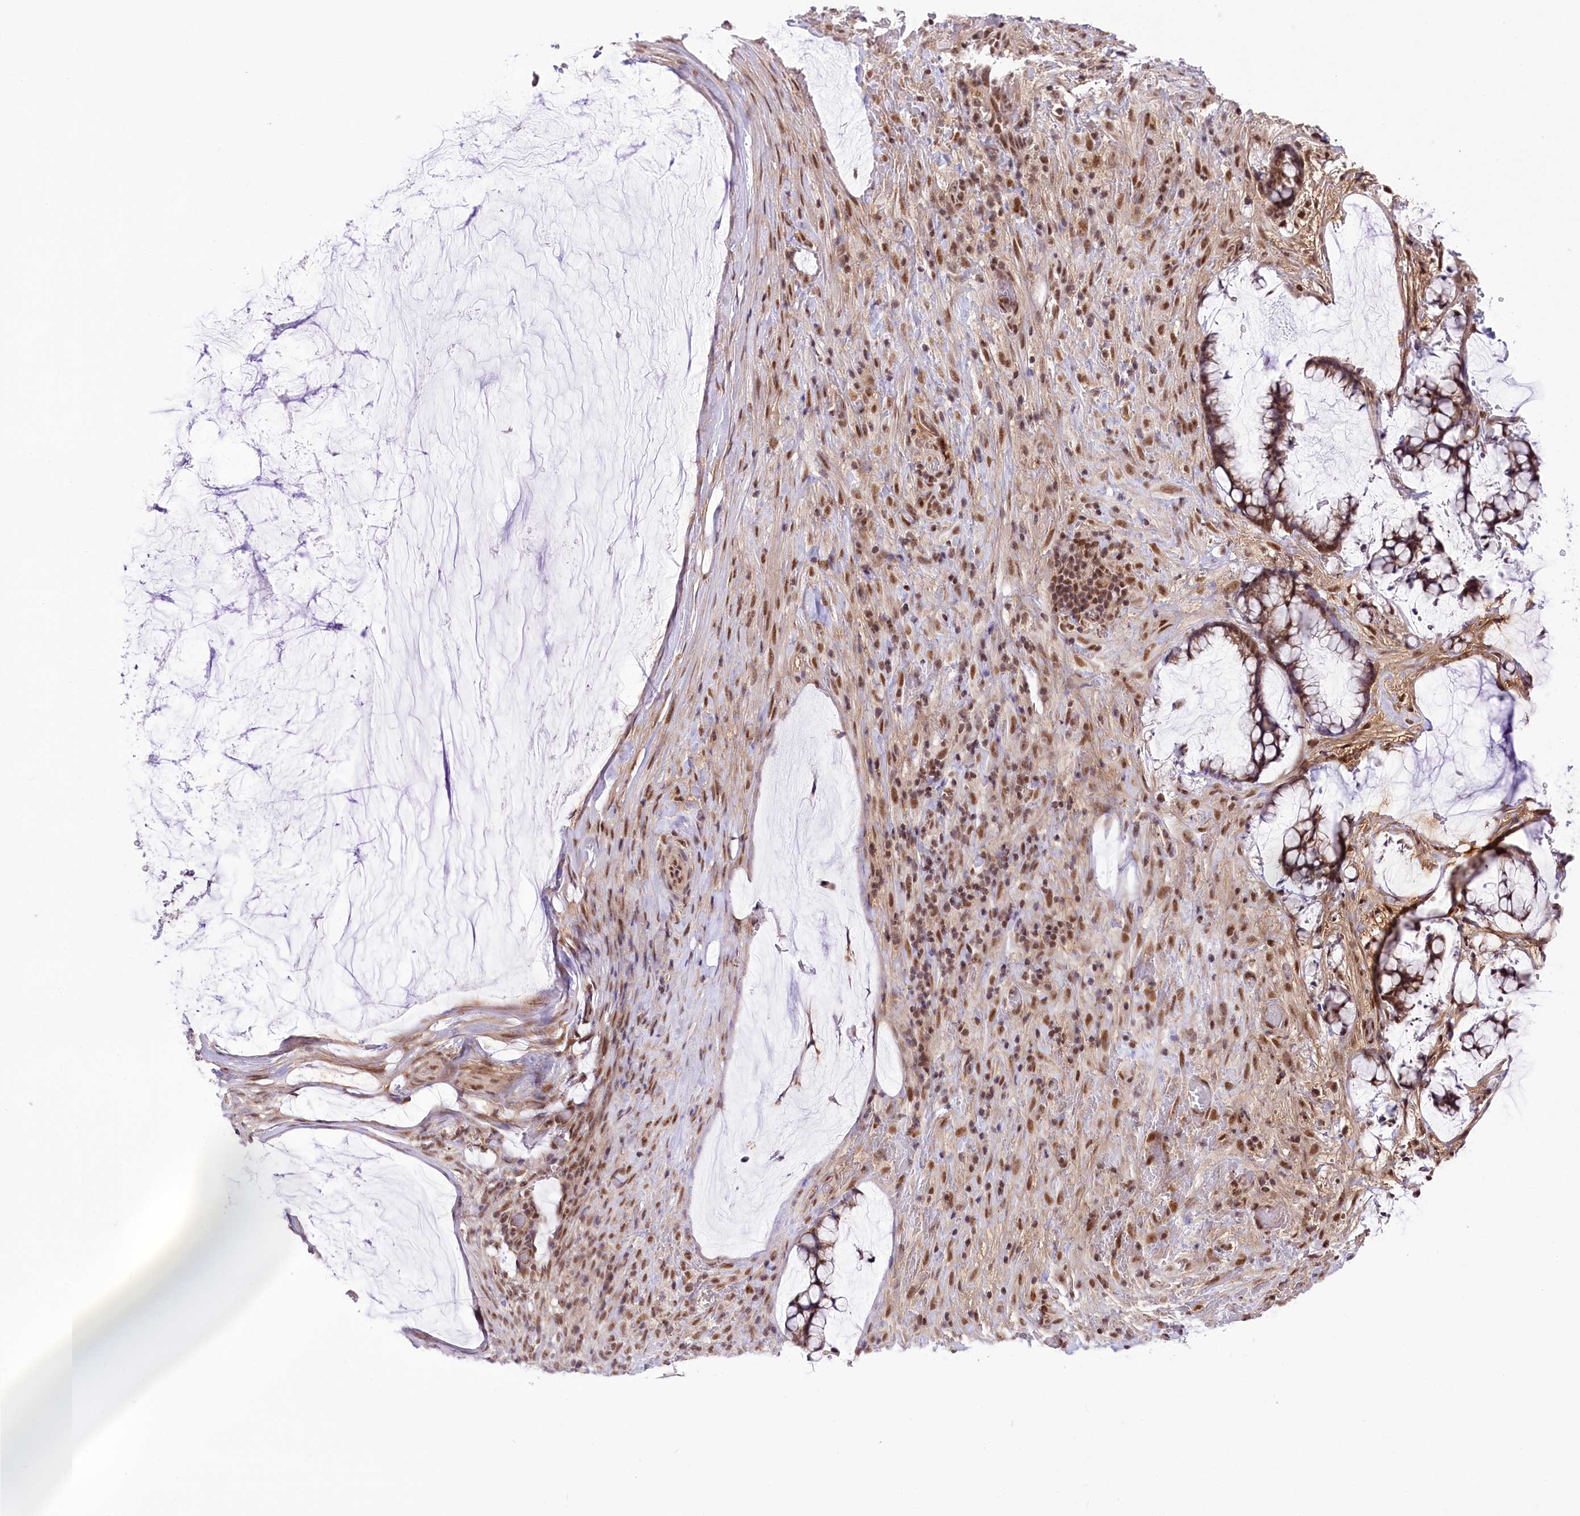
{"staining": {"intensity": "moderate", "quantity": ">75%", "location": "cytoplasmic/membranous,nuclear"}, "tissue": "ovarian cancer", "cell_type": "Tumor cells", "image_type": "cancer", "snomed": [{"axis": "morphology", "description": "Cystadenocarcinoma, mucinous, NOS"}, {"axis": "topography", "description": "Ovary"}], "caption": "This image shows mucinous cystadenocarcinoma (ovarian) stained with immunohistochemistry (IHC) to label a protein in brown. The cytoplasmic/membranous and nuclear of tumor cells show moderate positivity for the protein. Nuclei are counter-stained blue.", "gene": "ZMAT2", "patient": {"sex": "female", "age": 42}}